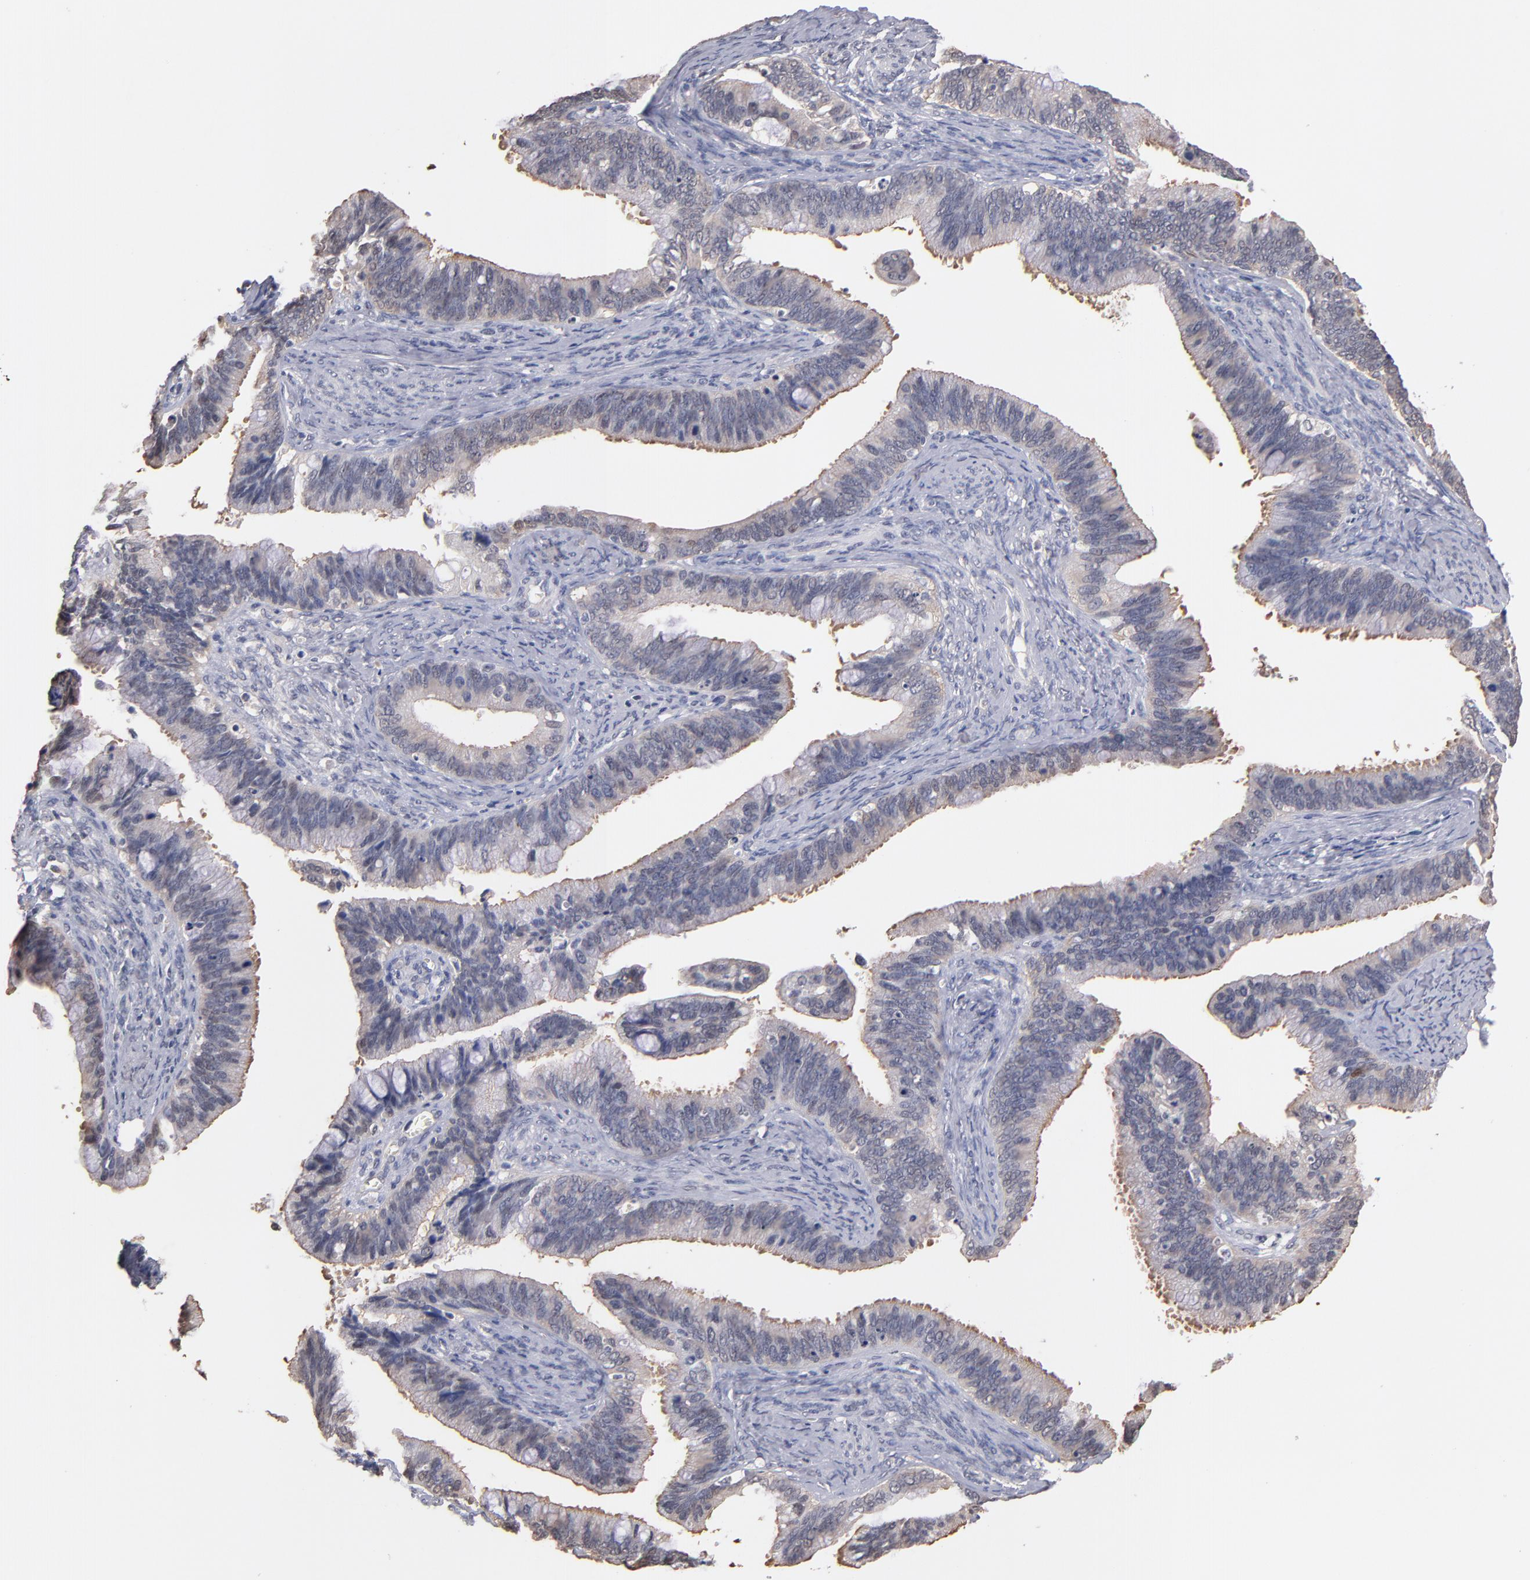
{"staining": {"intensity": "weak", "quantity": ">75%", "location": "cytoplasmic/membranous"}, "tissue": "cervical cancer", "cell_type": "Tumor cells", "image_type": "cancer", "snomed": [{"axis": "morphology", "description": "Adenocarcinoma, NOS"}, {"axis": "topography", "description": "Cervix"}], "caption": "Immunohistochemistry (IHC) image of human cervical cancer (adenocarcinoma) stained for a protein (brown), which displays low levels of weak cytoplasmic/membranous positivity in approximately >75% of tumor cells.", "gene": "PSMD10", "patient": {"sex": "female", "age": 47}}